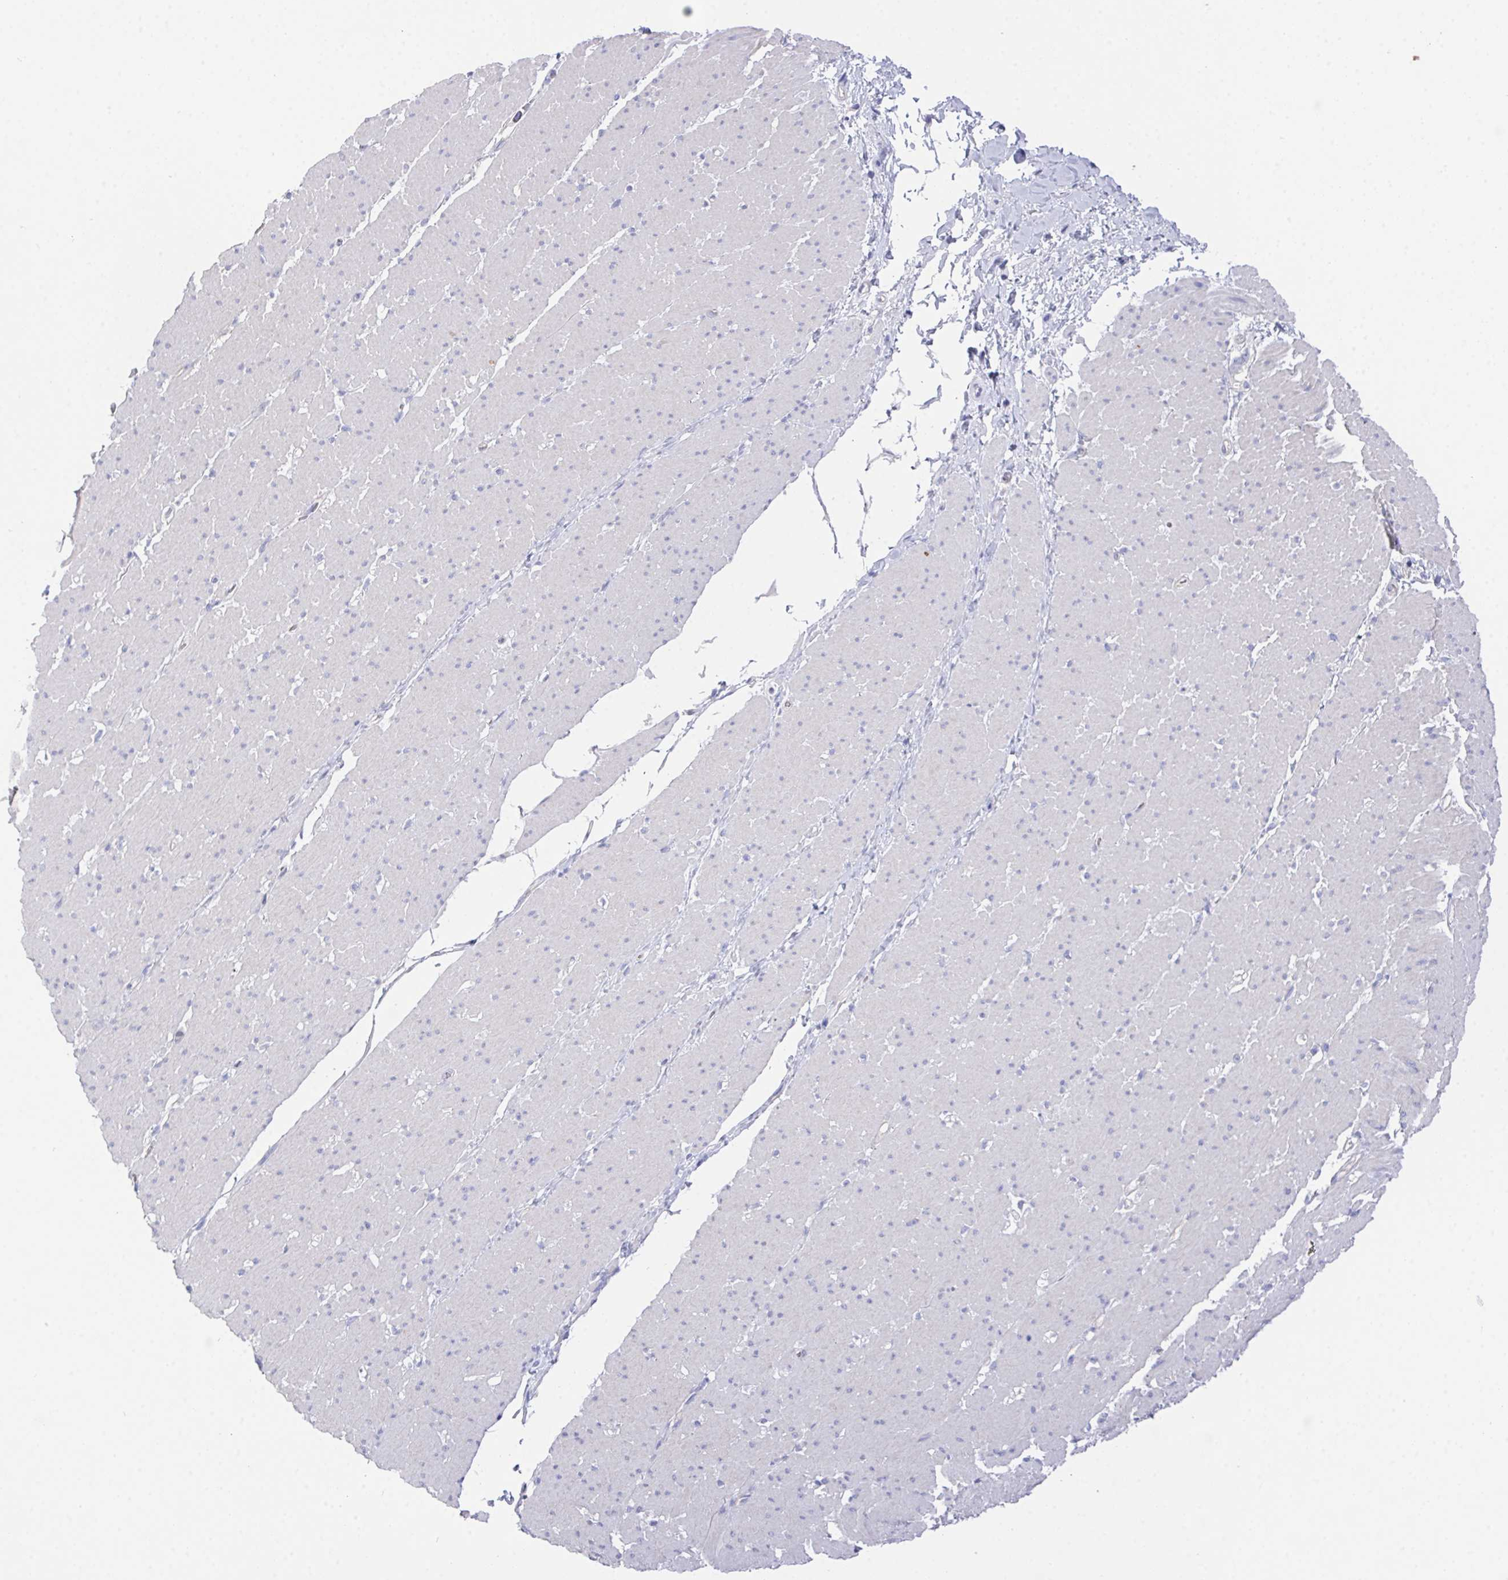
{"staining": {"intensity": "negative", "quantity": "none", "location": "none"}, "tissue": "smooth muscle", "cell_type": "Smooth muscle cells", "image_type": "normal", "snomed": [{"axis": "morphology", "description": "Normal tissue, NOS"}, {"axis": "topography", "description": "Smooth muscle"}, {"axis": "topography", "description": "Rectum"}], "caption": "Immunohistochemistry histopathology image of benign smooth muscle stained for a protein (brown), which reveals no positivity in smooth muscle cells.", "gene": "PRG3", "patient": {"sex": "male", "age": 53}}